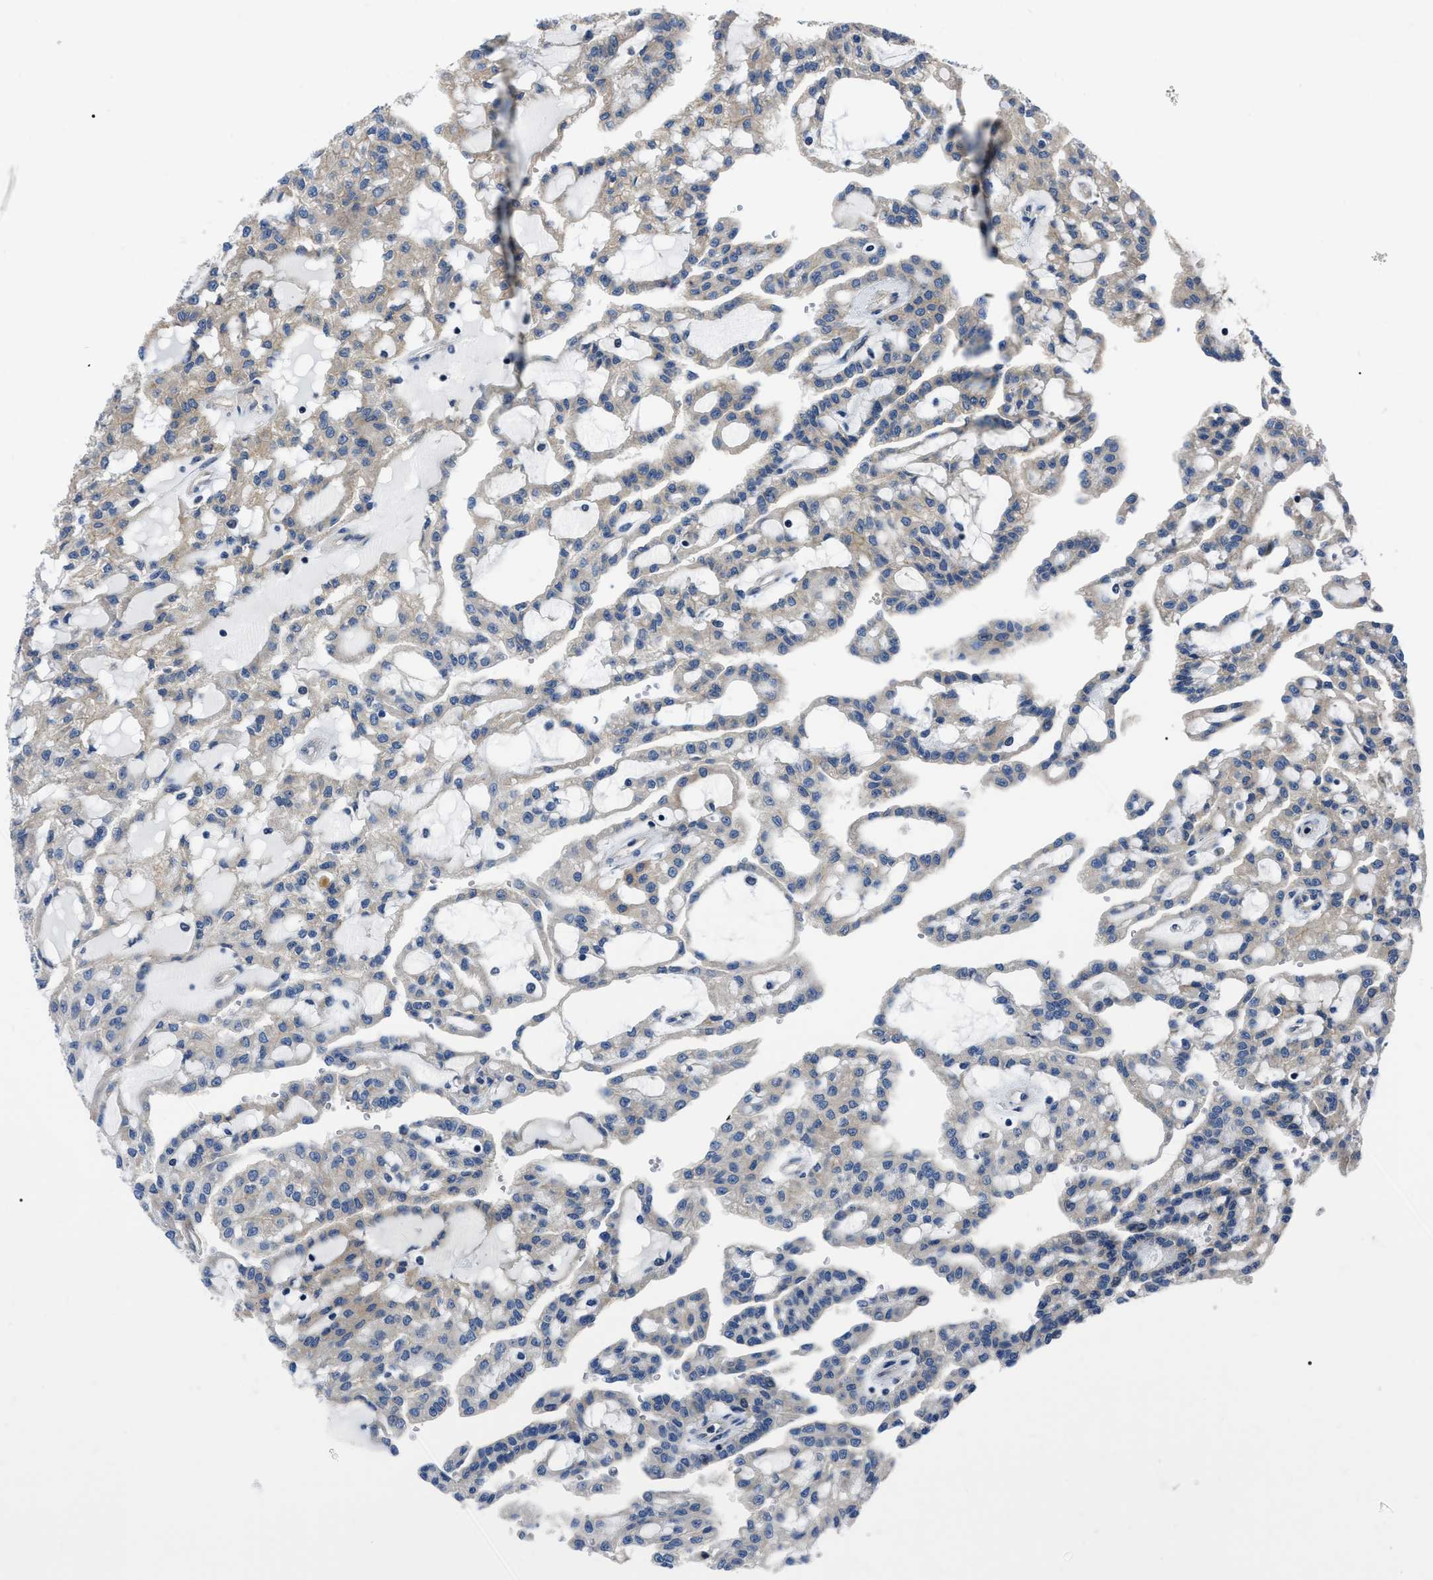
{"staining": {"intensity": "weak", "quantity": "25%-75%", "location": "cytoplasmic/membranous"}, "tissue": "renal cancer", "cell_type": "Tumor cells", "image_type": "cancer", "snomed": [{"axis": "morphology", "description": "Adenocarcinoma, NOS"}, {"axis": "topography", "description": "Kidney"}], "caption": "Renal cancer (adenocarcinoma) tissue displays weak cytoplasmic/membranous positivity in about 25%-75% of tumor cells", "gene": "PPWD1", "patient": {"sex": "male", "age": 63}}